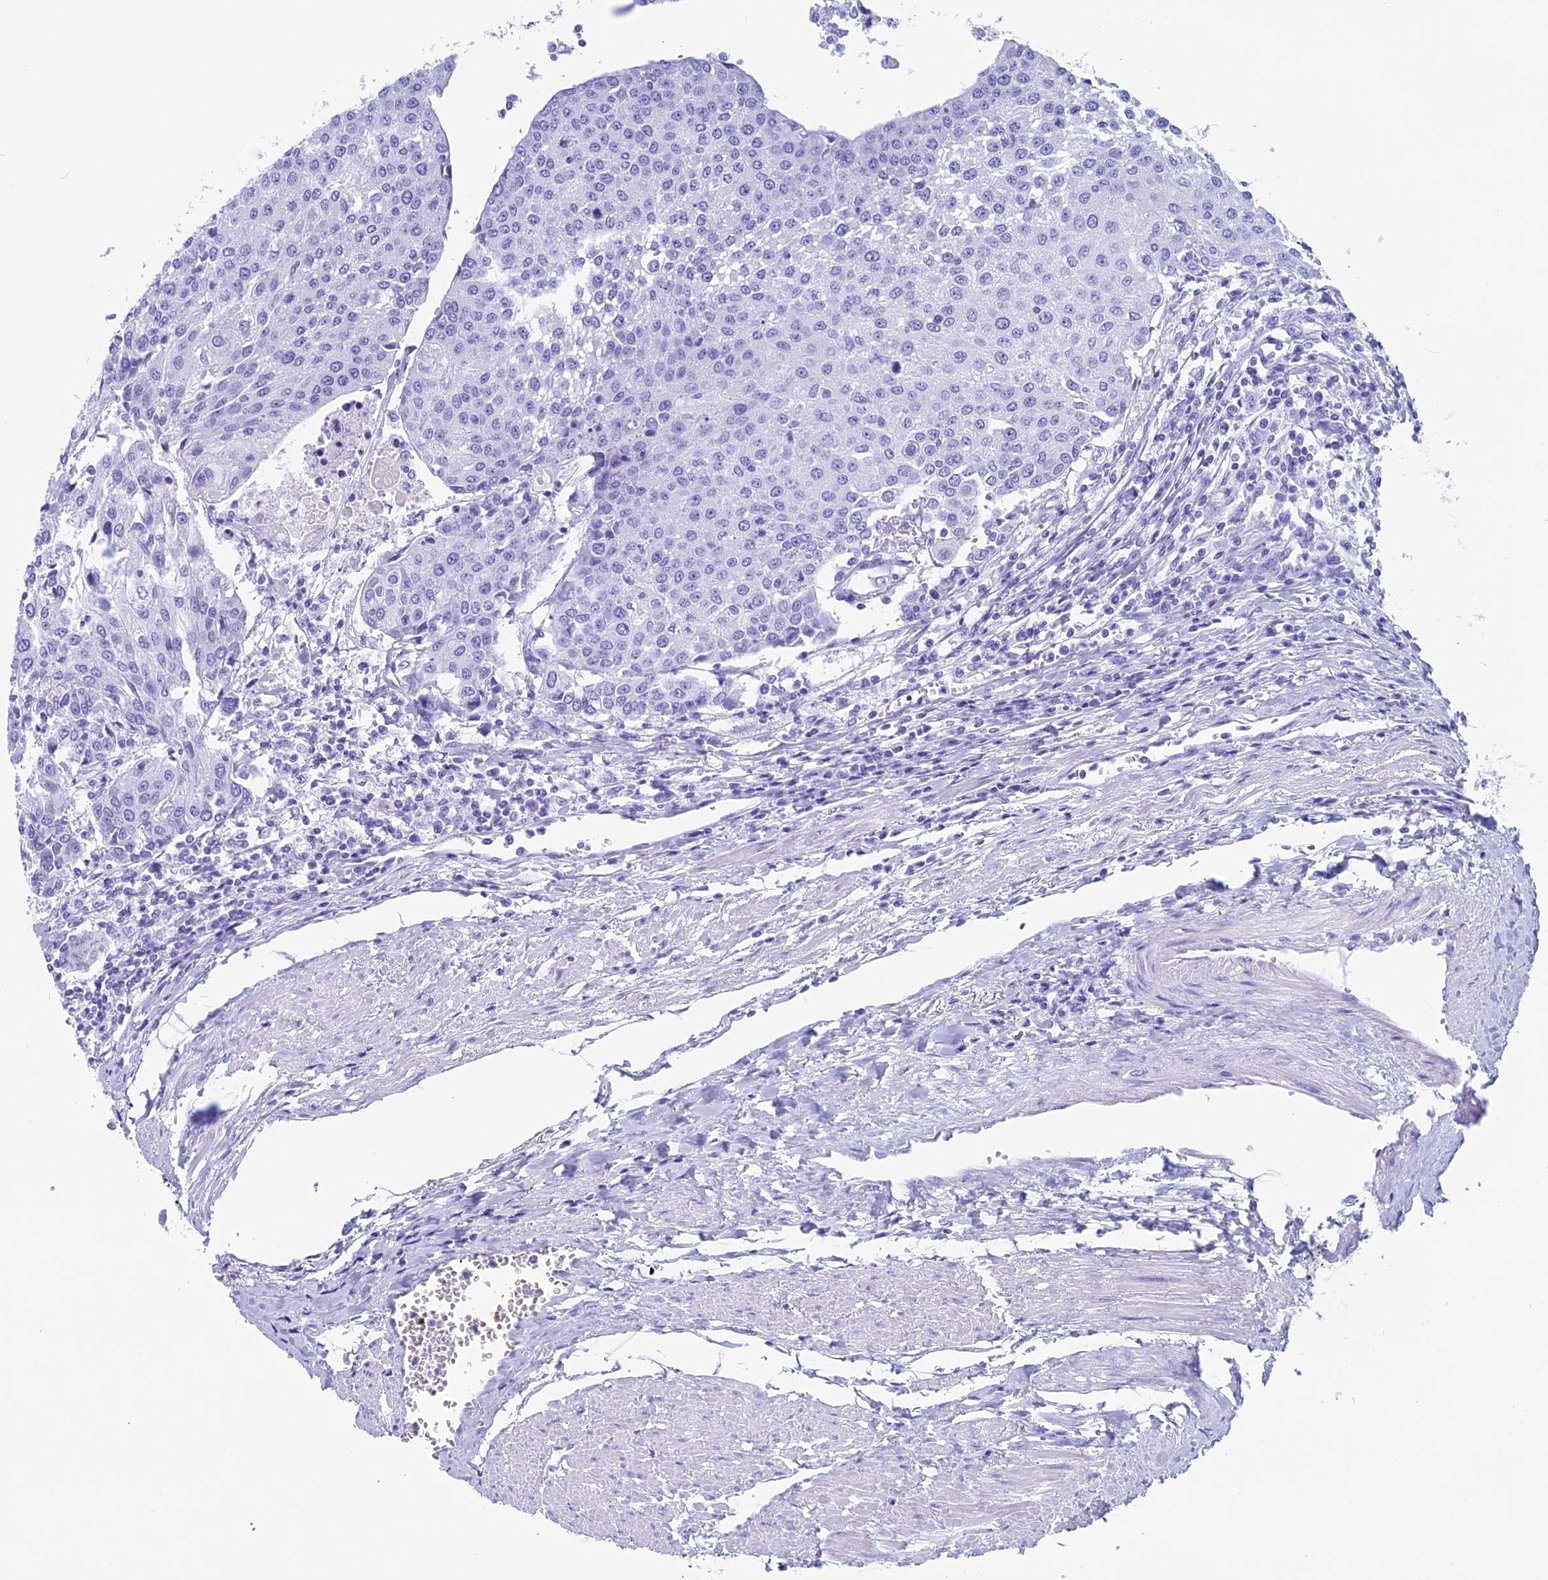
{"staining": {"intensity": "negative", "quantity": "none", "location": "none"}, "tissue": "urothelial cancer", "cell_type": "Tumor cells", "image_type": "cancer", "snomed": [{"axis": "morphology", "description": "Urothelial carcinoma, High grade"}, {"axis": "topography", "description": "Urinary bladder"}], "caption": "Micrograph shows no protein staining in tumor cells of urothelial cancer tissue.", "gene": "FAM169A", "patient": {"sex": "female", "age": 85}}